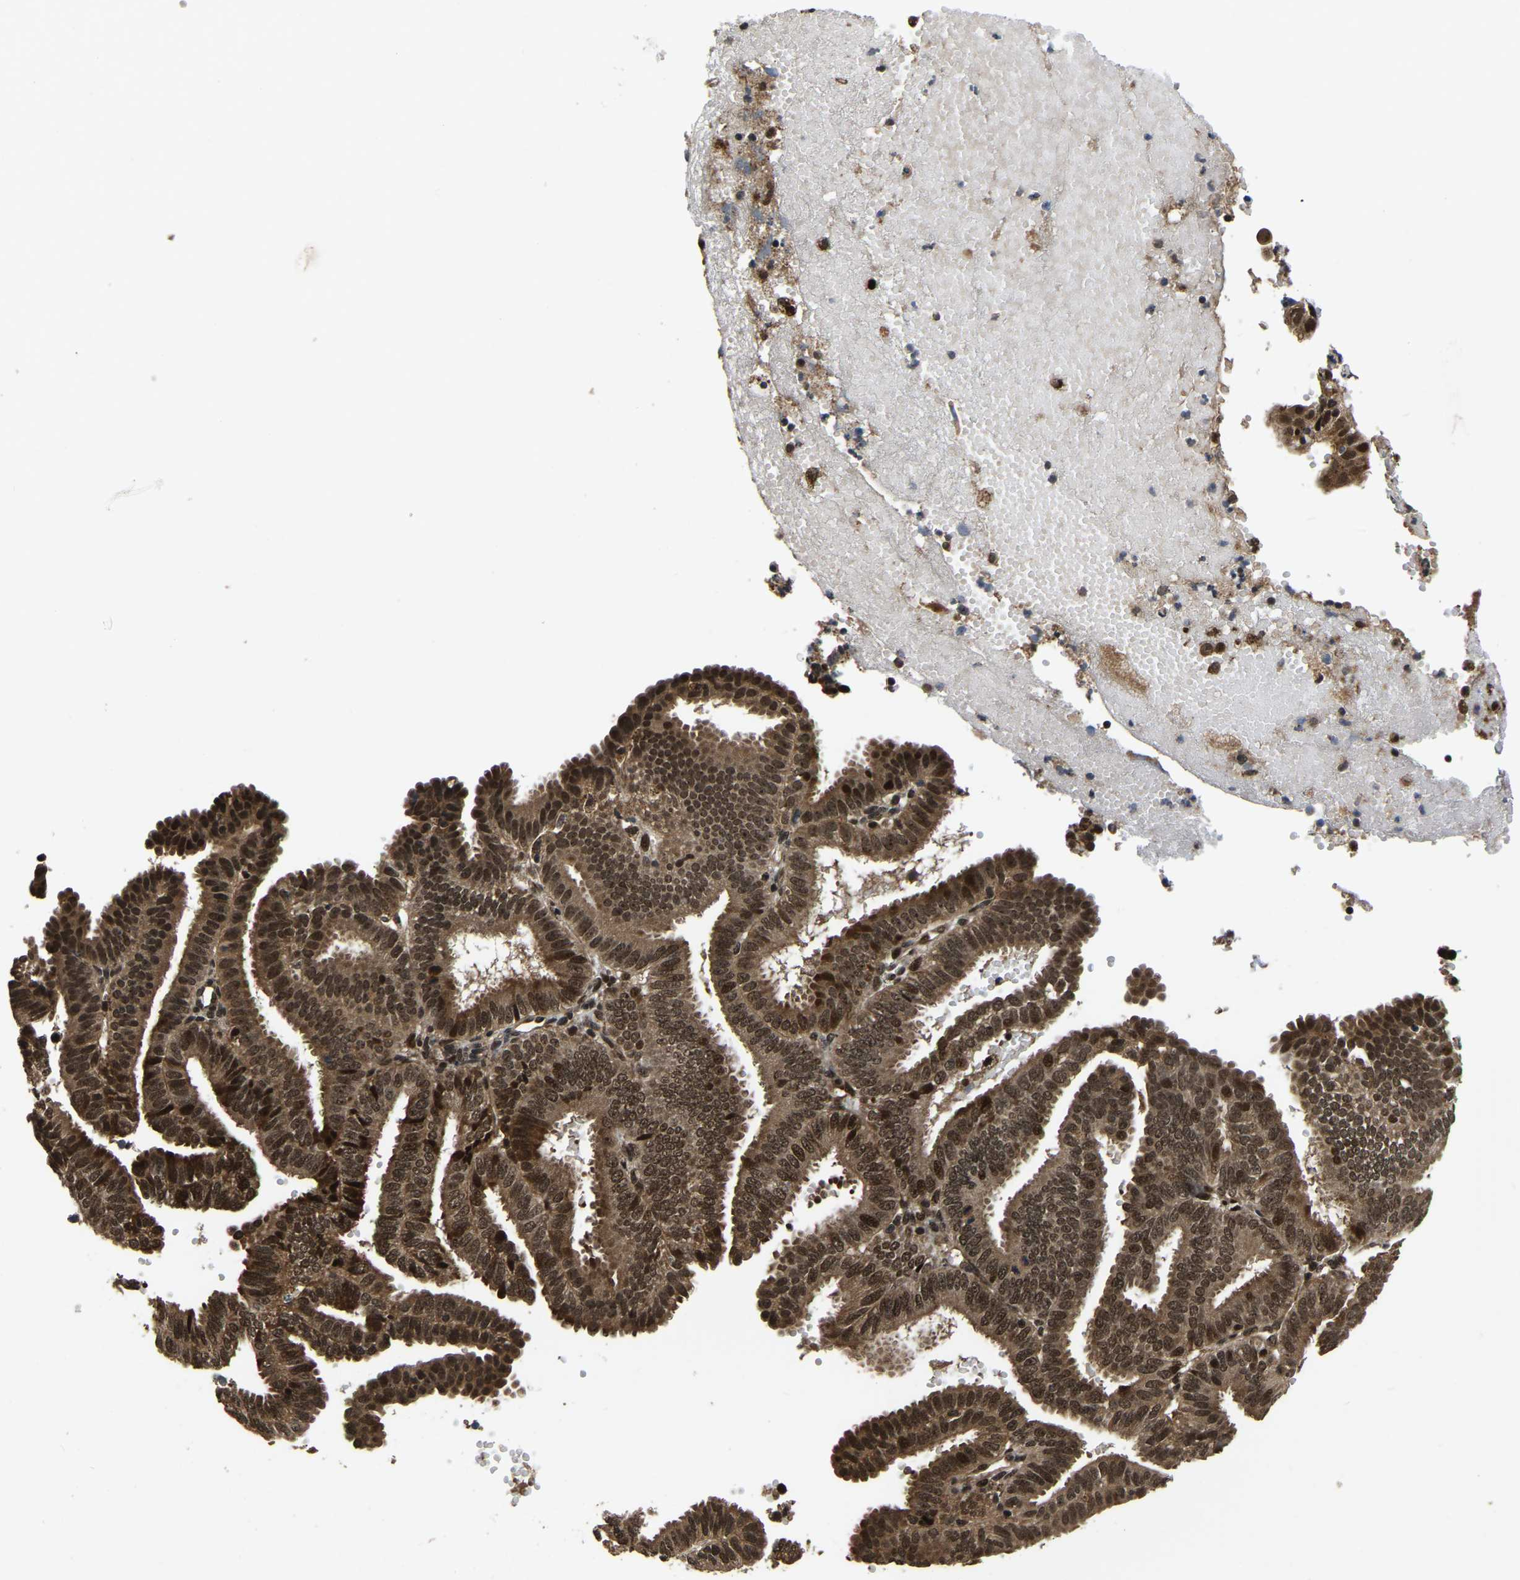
{"staining": {"intensity": "moderate", "quantity": ">75%", "location": "cytoplasmic/membranous,nuclear"}, "tissue": "endometrial cancer", "cell_type": "Tumor cells", "image_type": "cancer", "snomed": [{"axis": "morphology", "description": "Adenocarcinoma, NOS"}, {"axis": "topography", "description": "Endometrium"}], "caption": "Immunohistochemistry (IHC) micrograph of human endometrial cancer stained for a protein (brown), which demonstrates medium levels of moderate cytoplasmic/membranous and nuclear positivity in approximately >75% of tumor cells.", "gene": "CIAO1", "patient": {"sex": "female", "age": 58}}